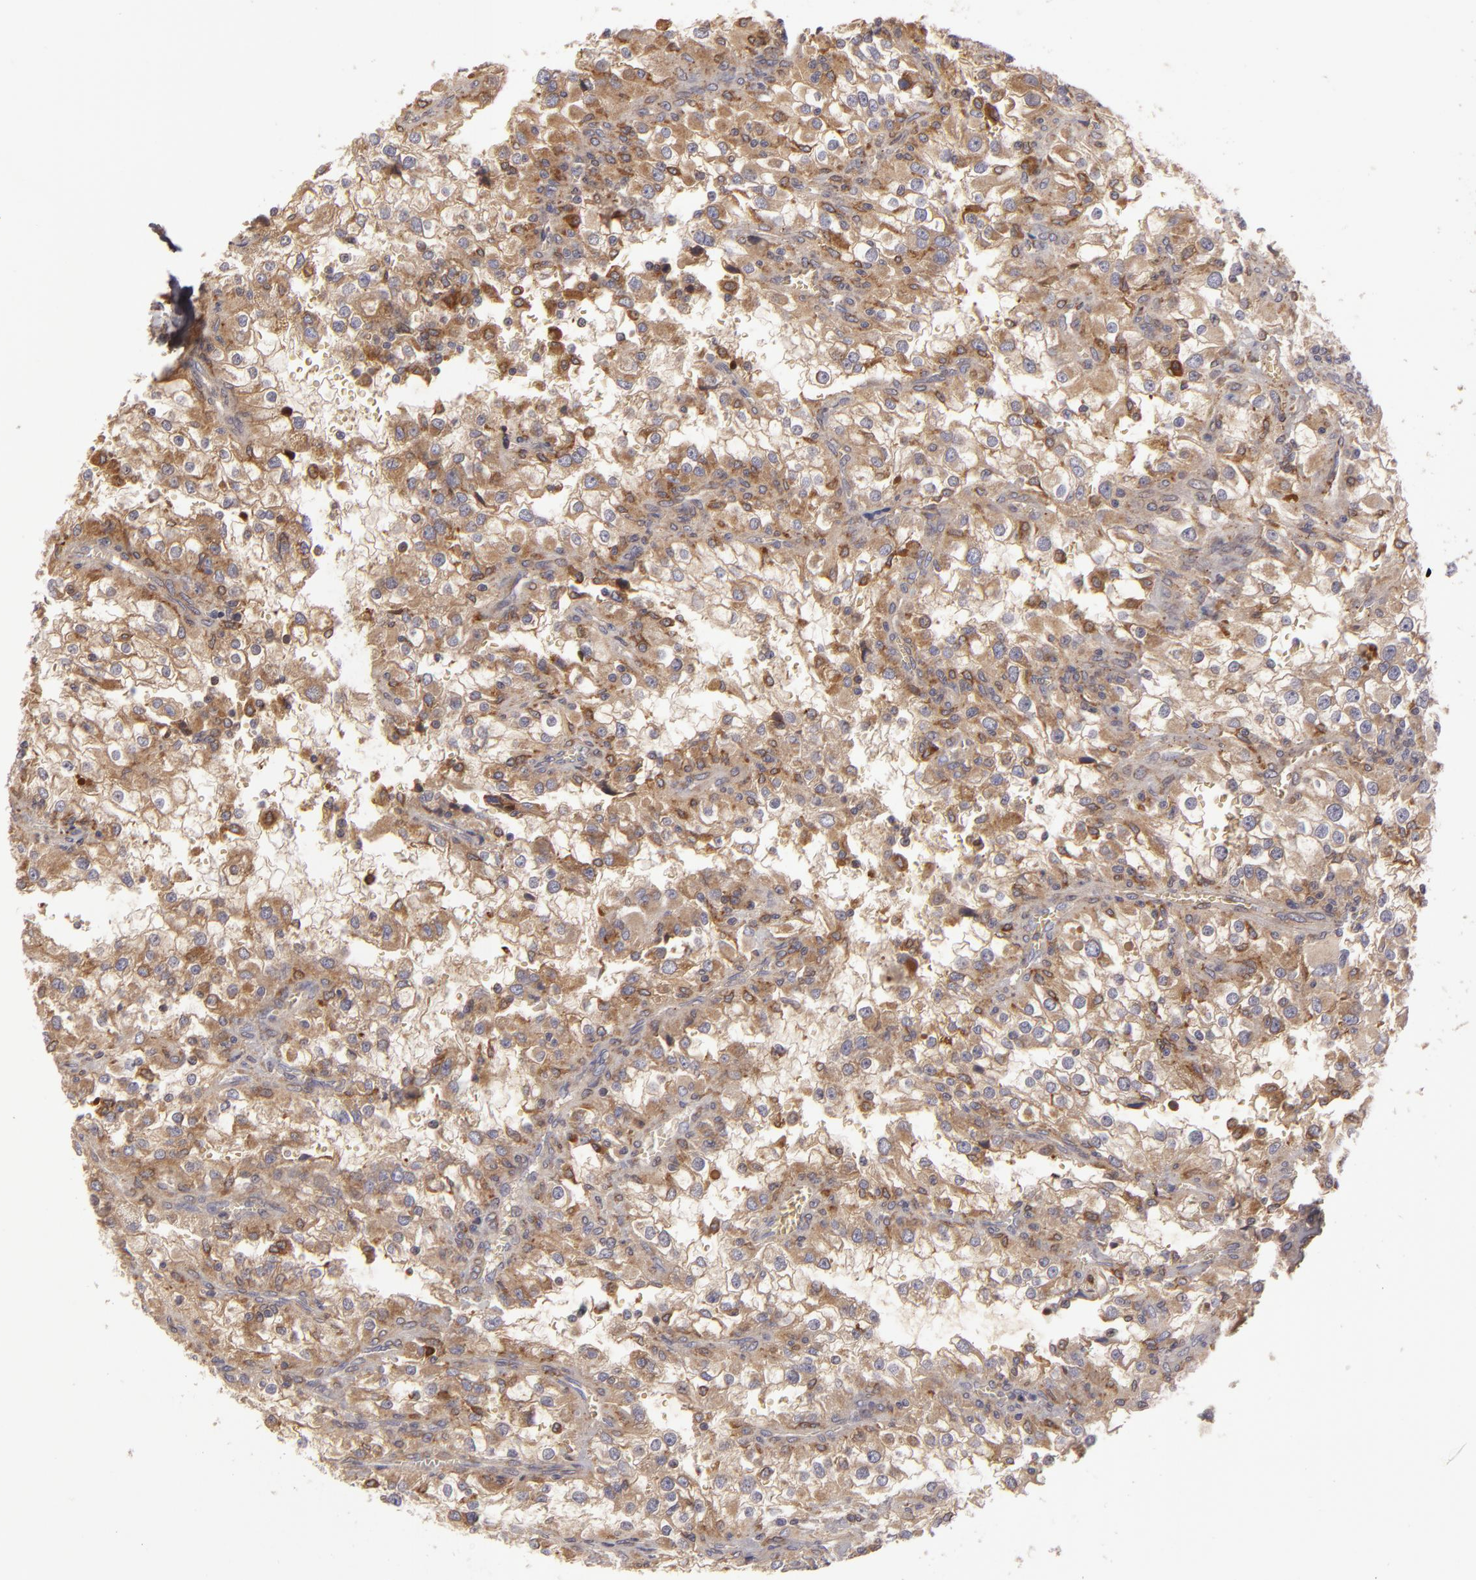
{"staining": {"intensity": "moderate", "quantity": ">75%", "location": "cytoplasmic/membranous"}, "tissue": "renal cancer", "cell_type": "Tumor cells", "image_type": "cancer", "snomed": [{"axis": "morphology", "description": "Adenocarcinoma, NOS"}, {"axis": "topography", "description": "Kidney"}], "caption": "Moderate cytoplasmic/membranous positivity is seen in about >75% of tumor cells in renal adenocarcinoma.", "gene": "CFB", "patient": {"sex": "female", "age": 52}}